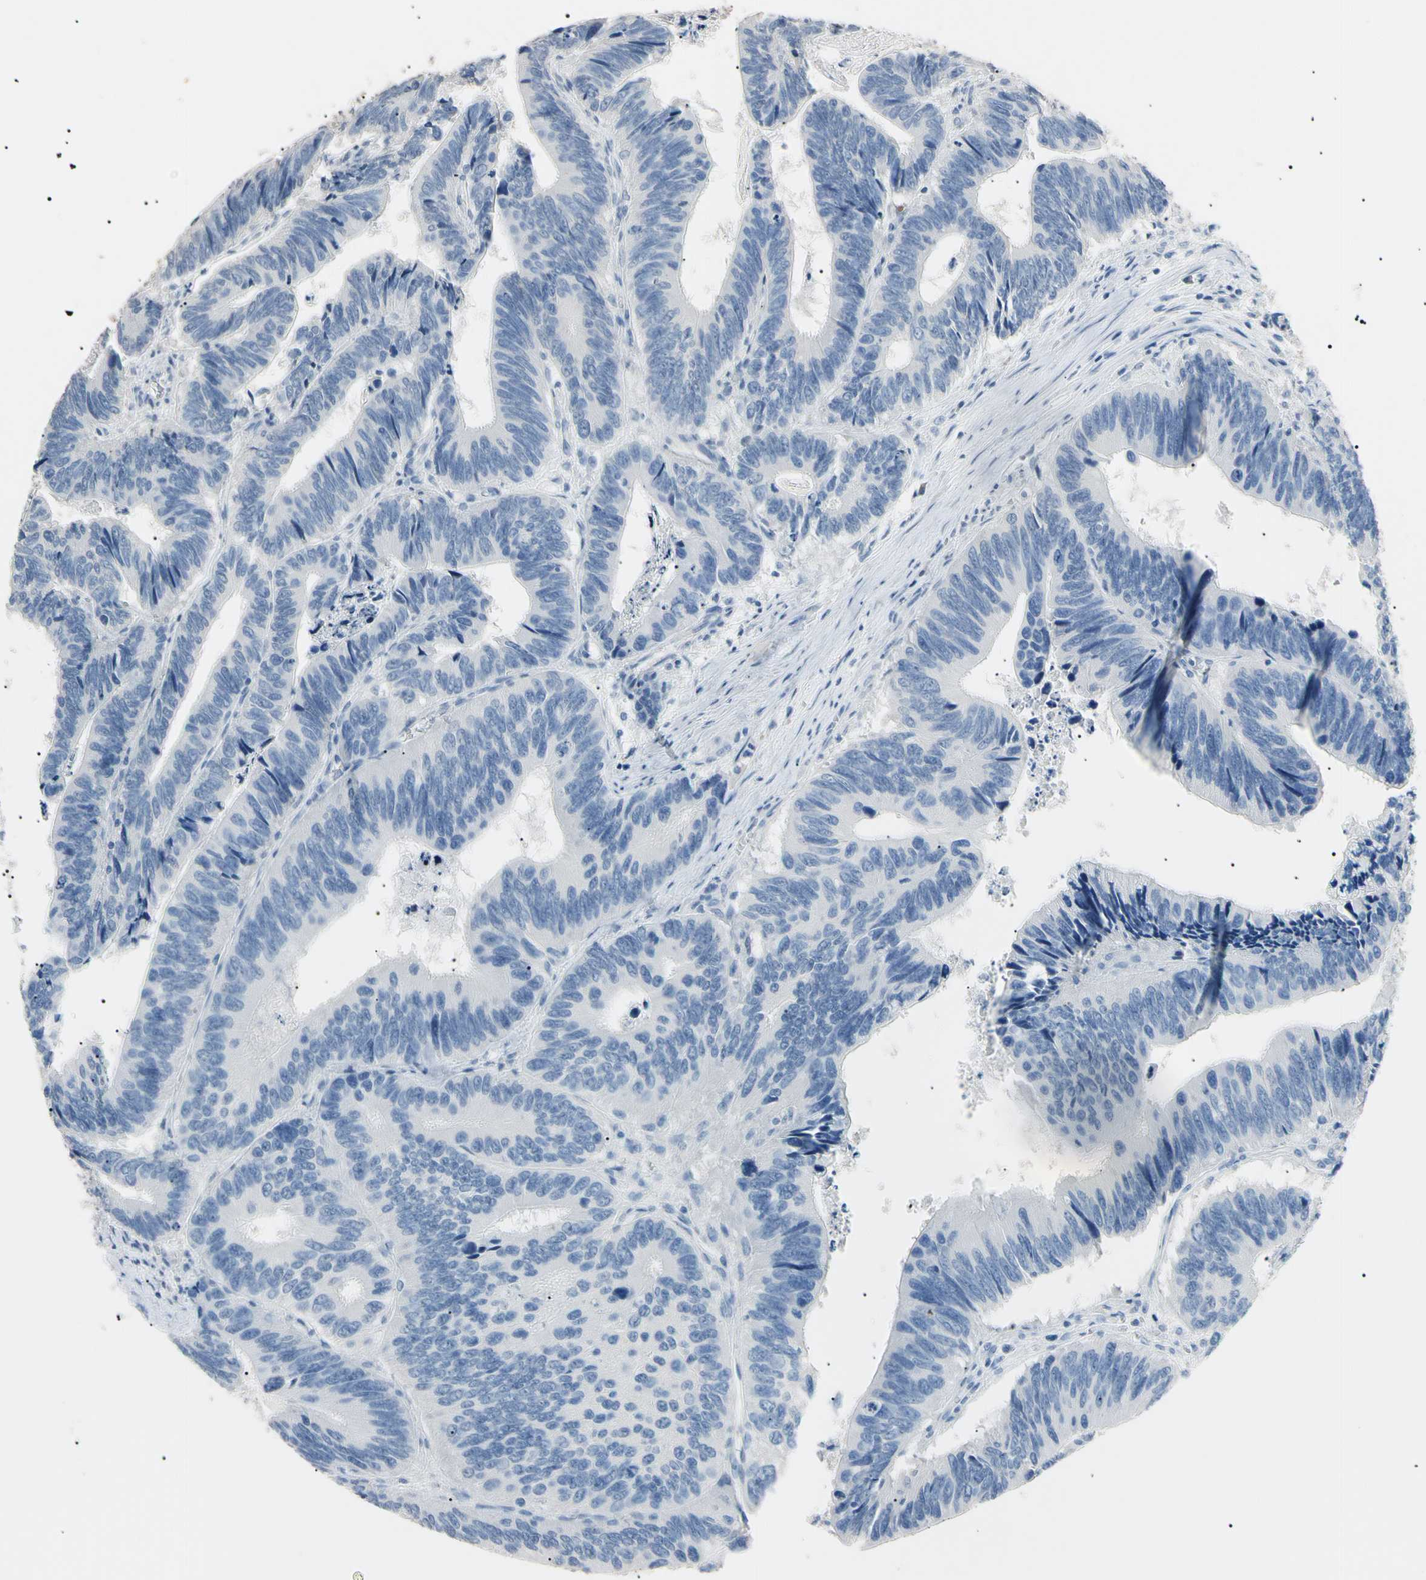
{"staining": {"intensity": "negative", "quantity": "none", "location": "none"}, "tissue": "colorectal cancer", "cell_type": "Tumor cells", "image_type": "cancer", "snomed": [{"axis": "morphology", "description": "Adenocarcinoma, NOS"}, {"axis": "topography", "description": "Colon"}], "caption": "High magnification brightfield microscopy of colorectal cancer (adenocarcinoma) stained with DAB (brown) and counterstained with hematoxylin (blue): tumor cells show no significant positivity.", "gene": "CGB3", "patient": {"sex": "female", "age": 78}}